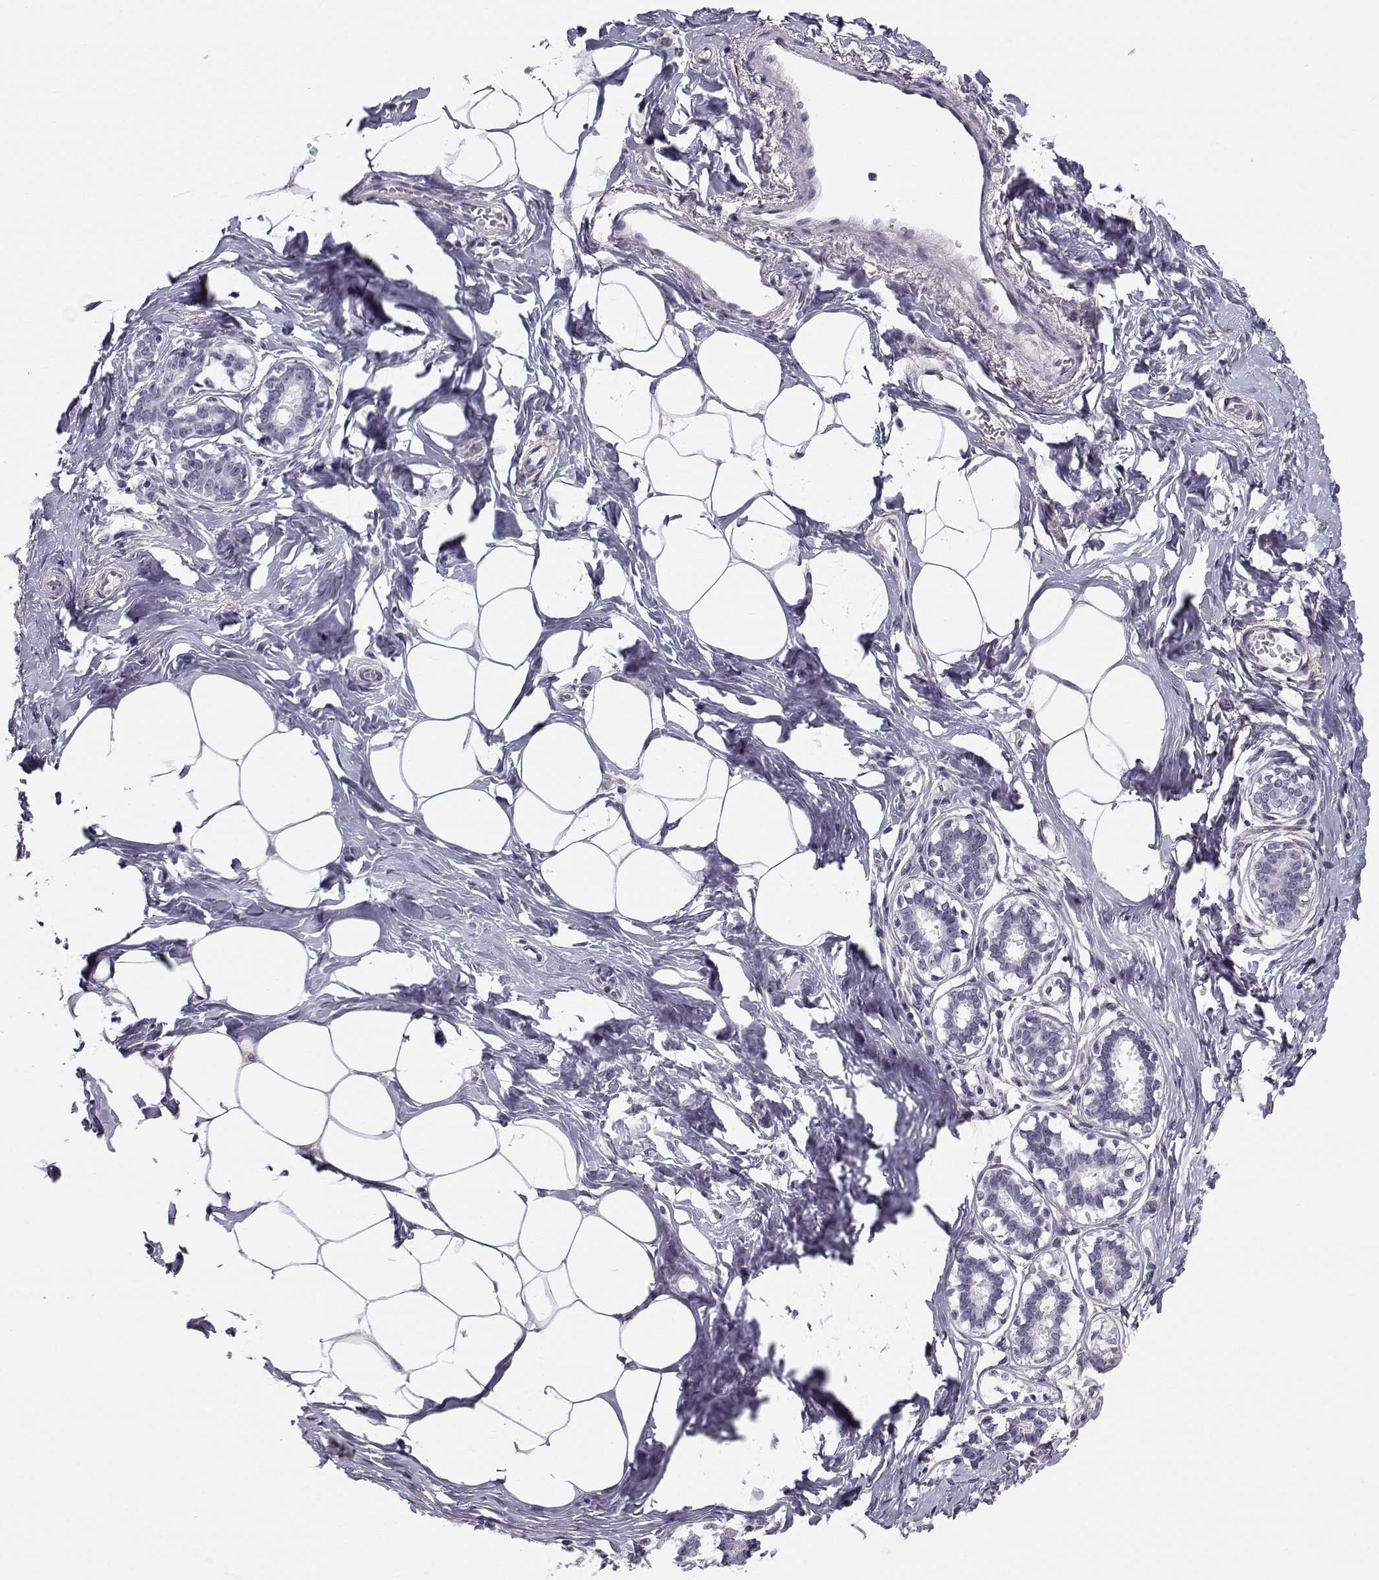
{"staining": {"intensity": "negative", "quantity": "none", "location": "none"}, "tissue": "breast", "cell_type": "Adipocytes", "image_type": "normal", "snomed": [{"axis": "morphology", "description": "Normal tissue, NOS"}, {"axis": "morphology", "description": "Lobular carcinoma, in situ"}, {"axis": "topography", "description": "Breast"}], "caption": "Breast was stained to show a protein in brown. There is no significant positivity in adipocytes.", "gene": "SPDYE4", "patient": {"sex": "female", "age": 35}}